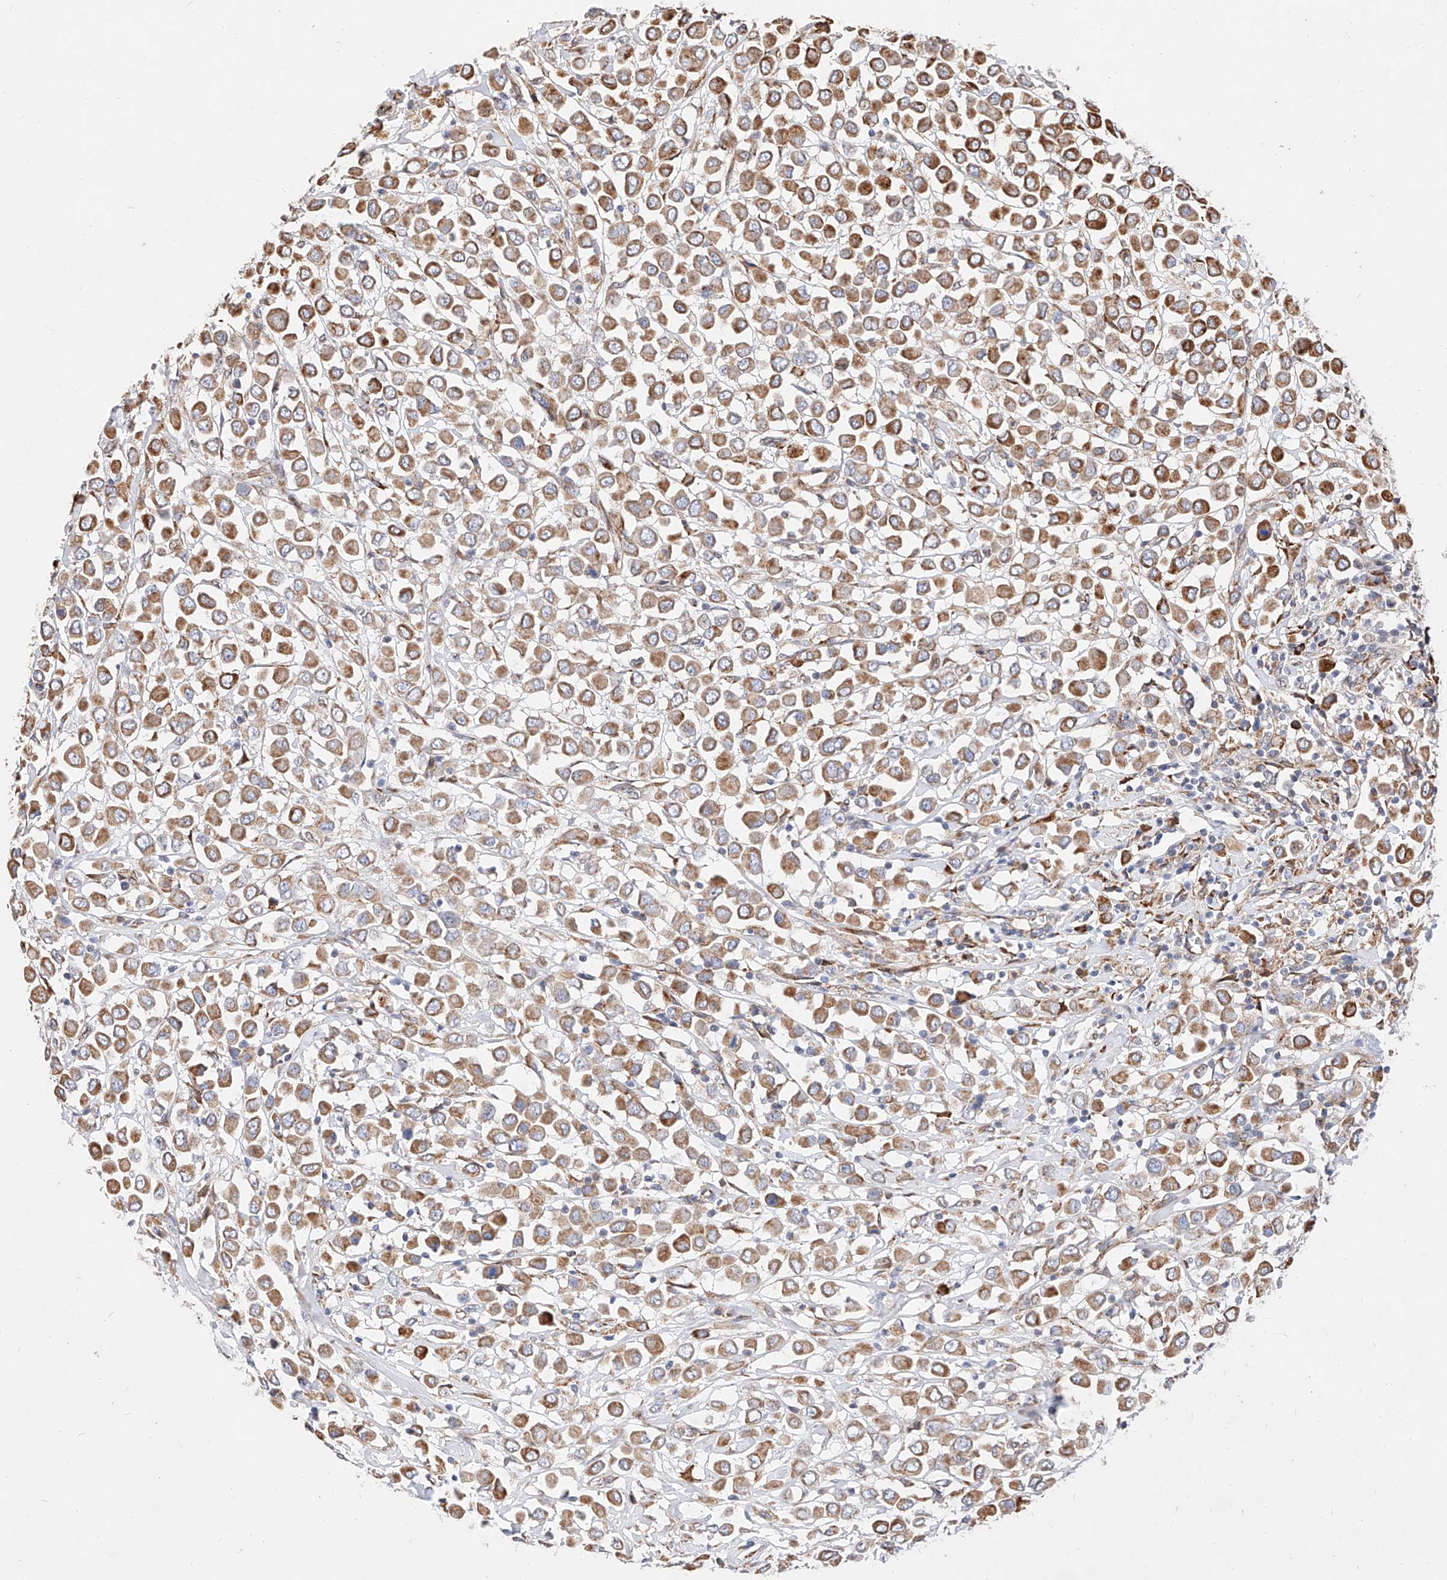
{"staining": {"intensity": "moderate", "quantity": ">75%", "location": "cytoplasmic/membranous"}, "tissue": "breast cancer", "cell_type": "Tumor cells", "image_type": "cancer", "snomed": [{"axis": "morphology", "description": "Duct carcinoma"}, {"axis": "topography", "description": "Breast"}], "caption": "This is an image of immunohistochemistry staining of intraductal carcinoma (breast), which shows moderate staining in the cytoplasmic/membranous of tumor cells.", "gene": "ATP9B", "patient": {"sex": "female", "age": 61}}